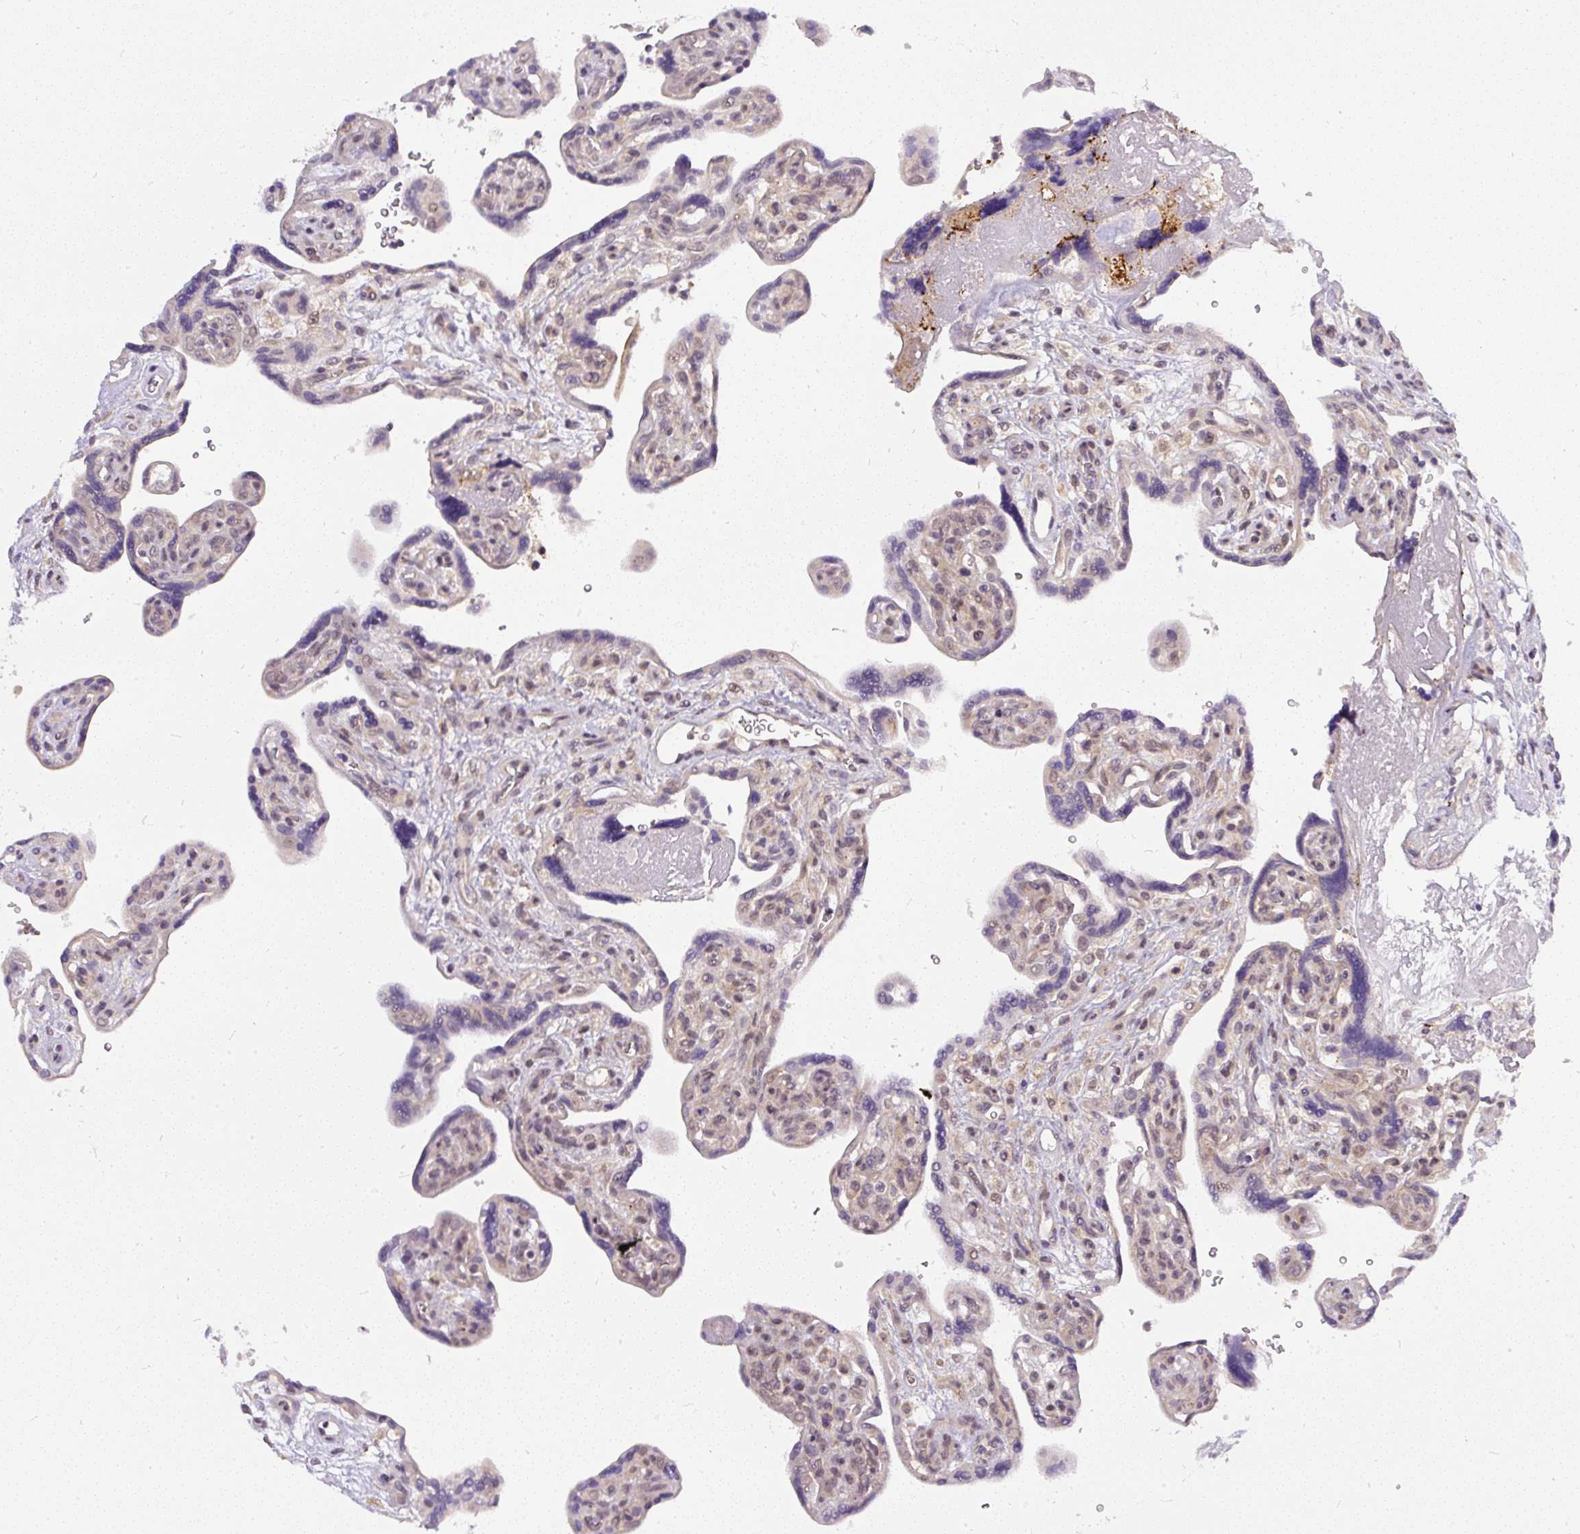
{"staining": {"intensity": "moderate", "quantity": "<25%", "location": "cytoplasmic/membranous"}, "tissue": "placenta", "cell_type": "Trophoblastic cells", "image_type": "normal", "snomed": [{"axis": "morphology", "description": "Normal tissue, NOS"}, {"axis": "topography", "description": "Placenta"}], "caption": "High-power microscopy captured an IHC photomicrograph of unremarkable placenta, revealing moderate cytoplasmic/membranous positivity in about <25% of trophoblastic cells.", "gene": "FAM117B", "patient": {"sex": "female", "age": 39}}